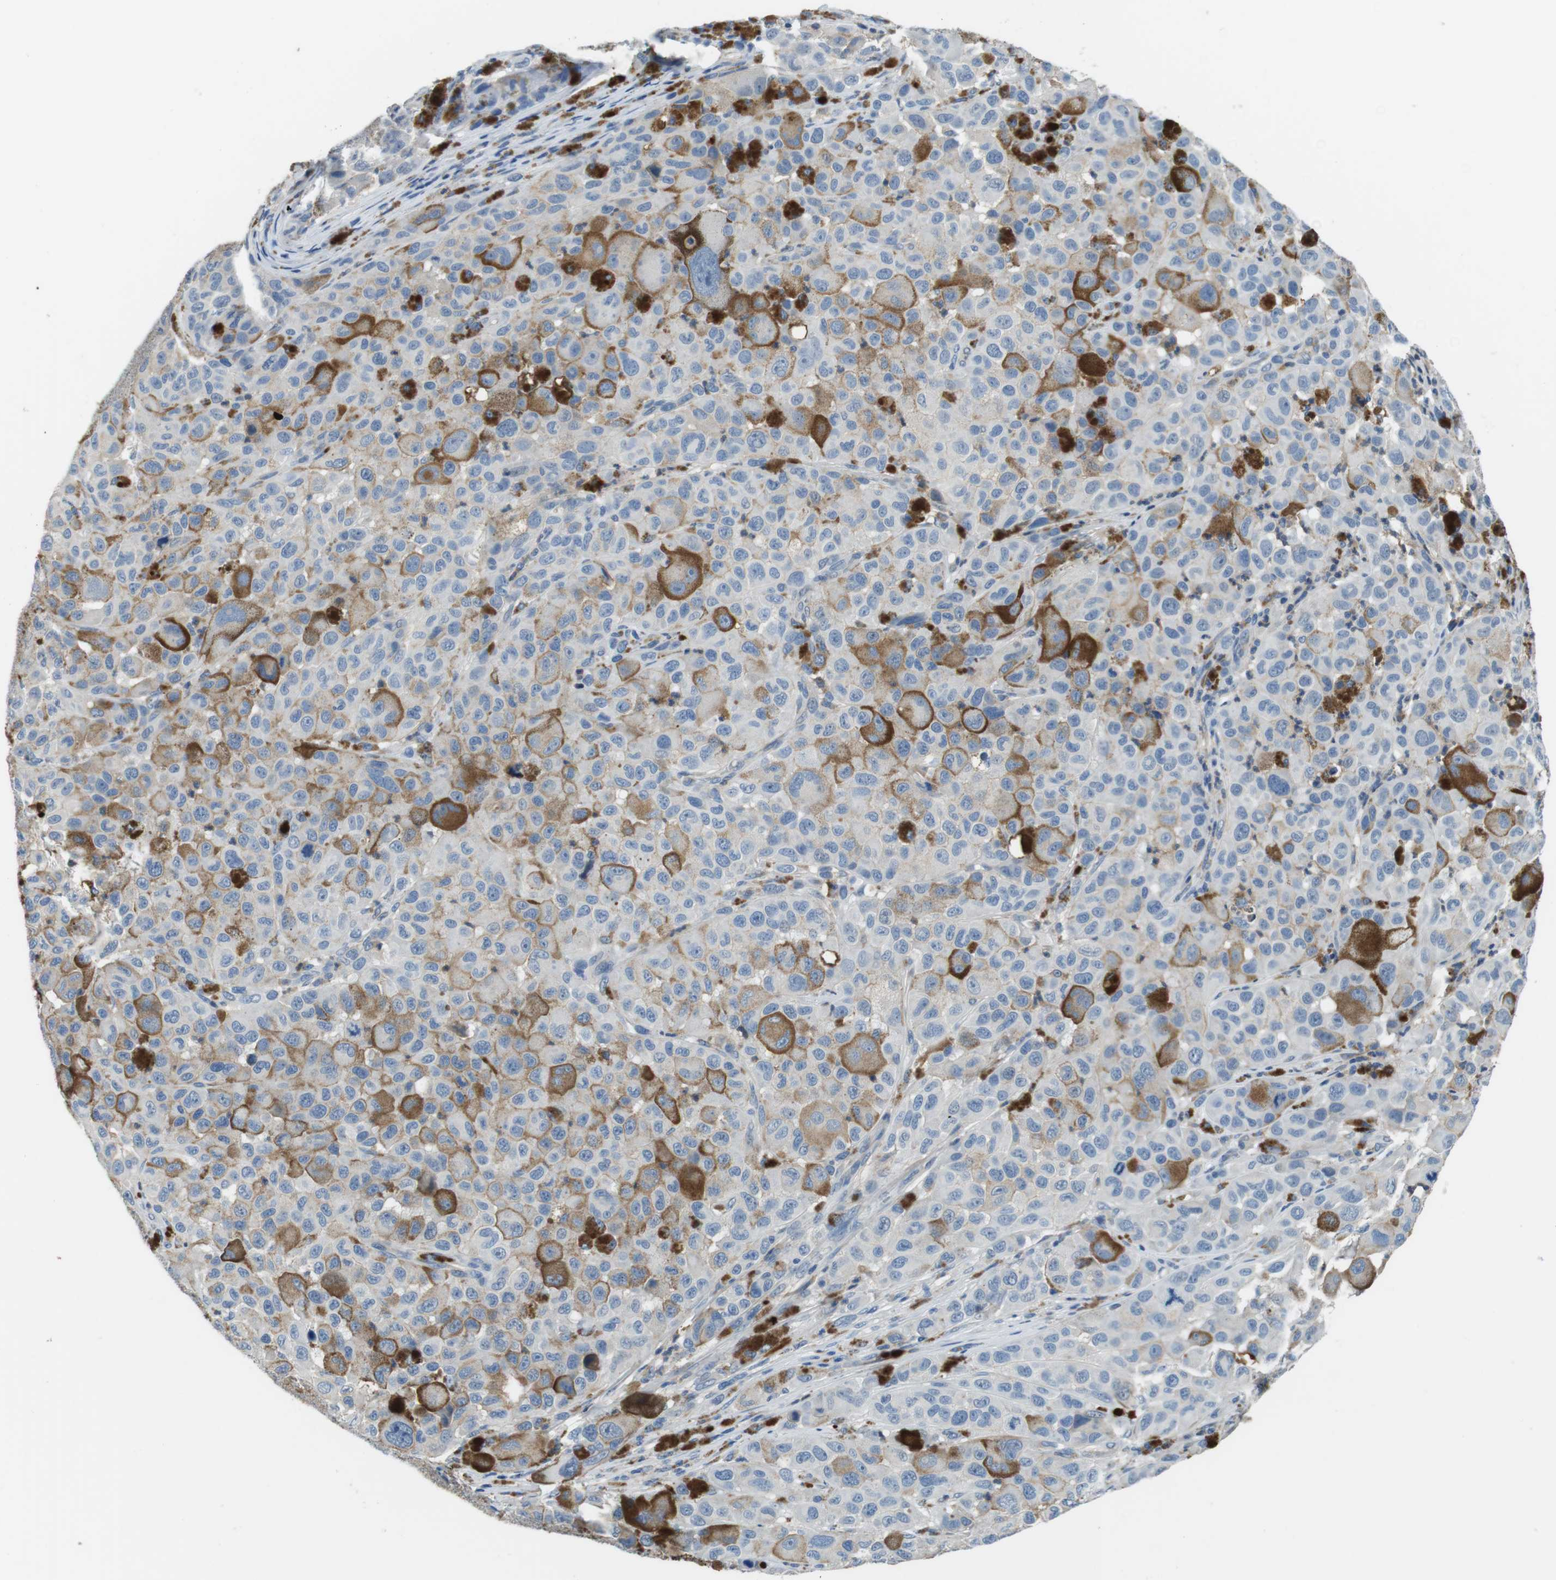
{"staining": {"intensity": "negative", "quantity": "none", "location": "none"}, "tissue": "melanoma", "cell_type": "Tumor cells", "image_type": "cancer", "snomed": [{"axis": "morphology", "description": "Malignant melanoma, NOS"}, {"axis": "topography", "description": "Skin"}], "caption": "This is a photomicrograph of immunohistochemistry (IHC) staining of malignant melanoma, which shows no positivity in tumor cells.", "gene": "TMPRSS15", "patient": {"sex": "male", "age": 96}}